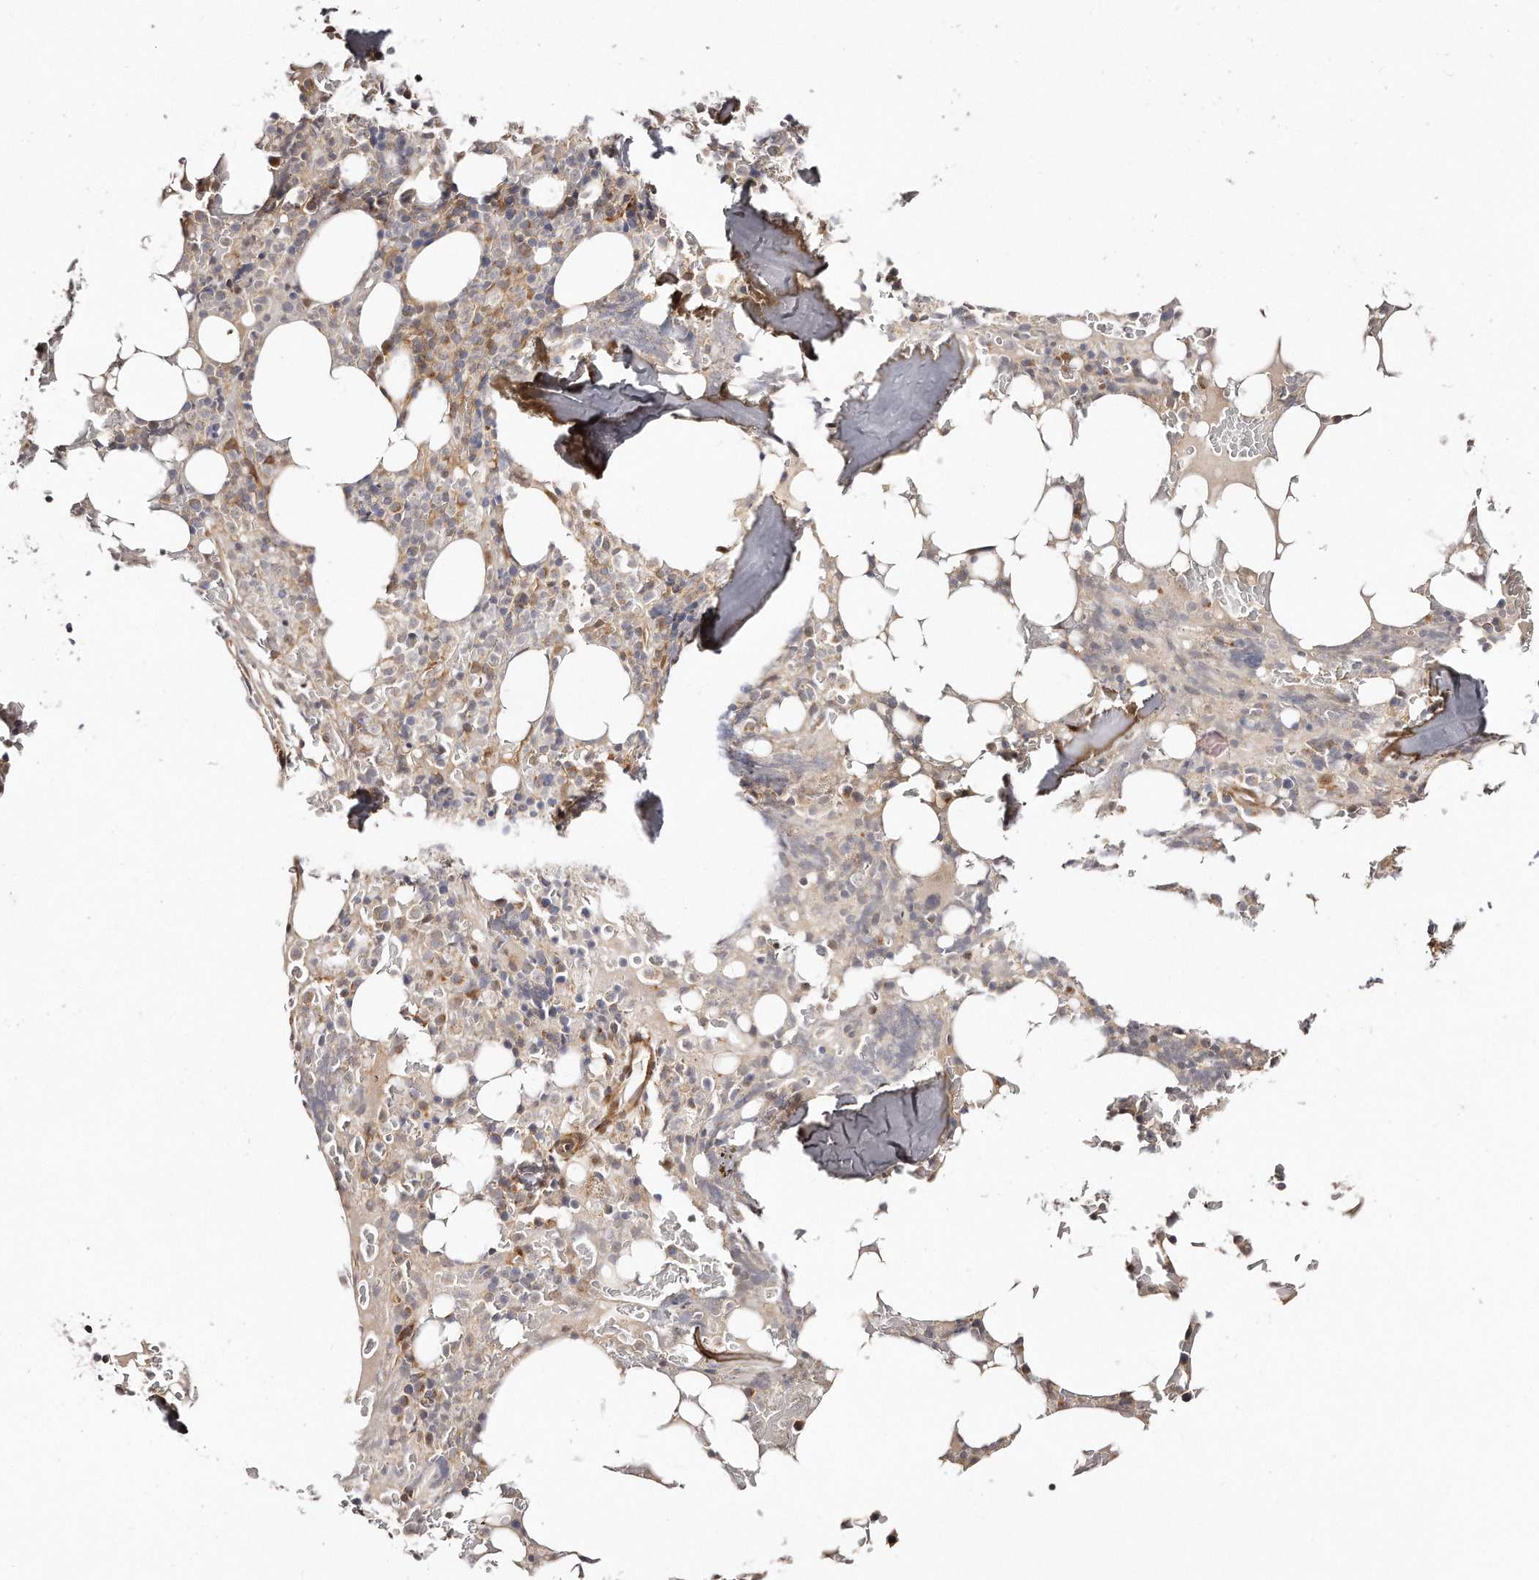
{"staining": {"intensity": "moderate", "quantity": "<25%", "location": "cytoplasmic/membranous"}, "tissue": "bone marrow", "cell_type": "Hematopoietic cells", "image_type": "normal", "snomed": [{"axis": "morphology", "description": "Normal tissue, NOS"}, {"axis": "topography", "description": "Bone marrow"}], "caption": "Bone marrow stained for a protein (brown) reveals moderate cytoplasmic/membranous positive expression in approximately <25% of hematopoietic cells.", "gene": "GBP4", "patient": {"sex": "male", "age": 58}}